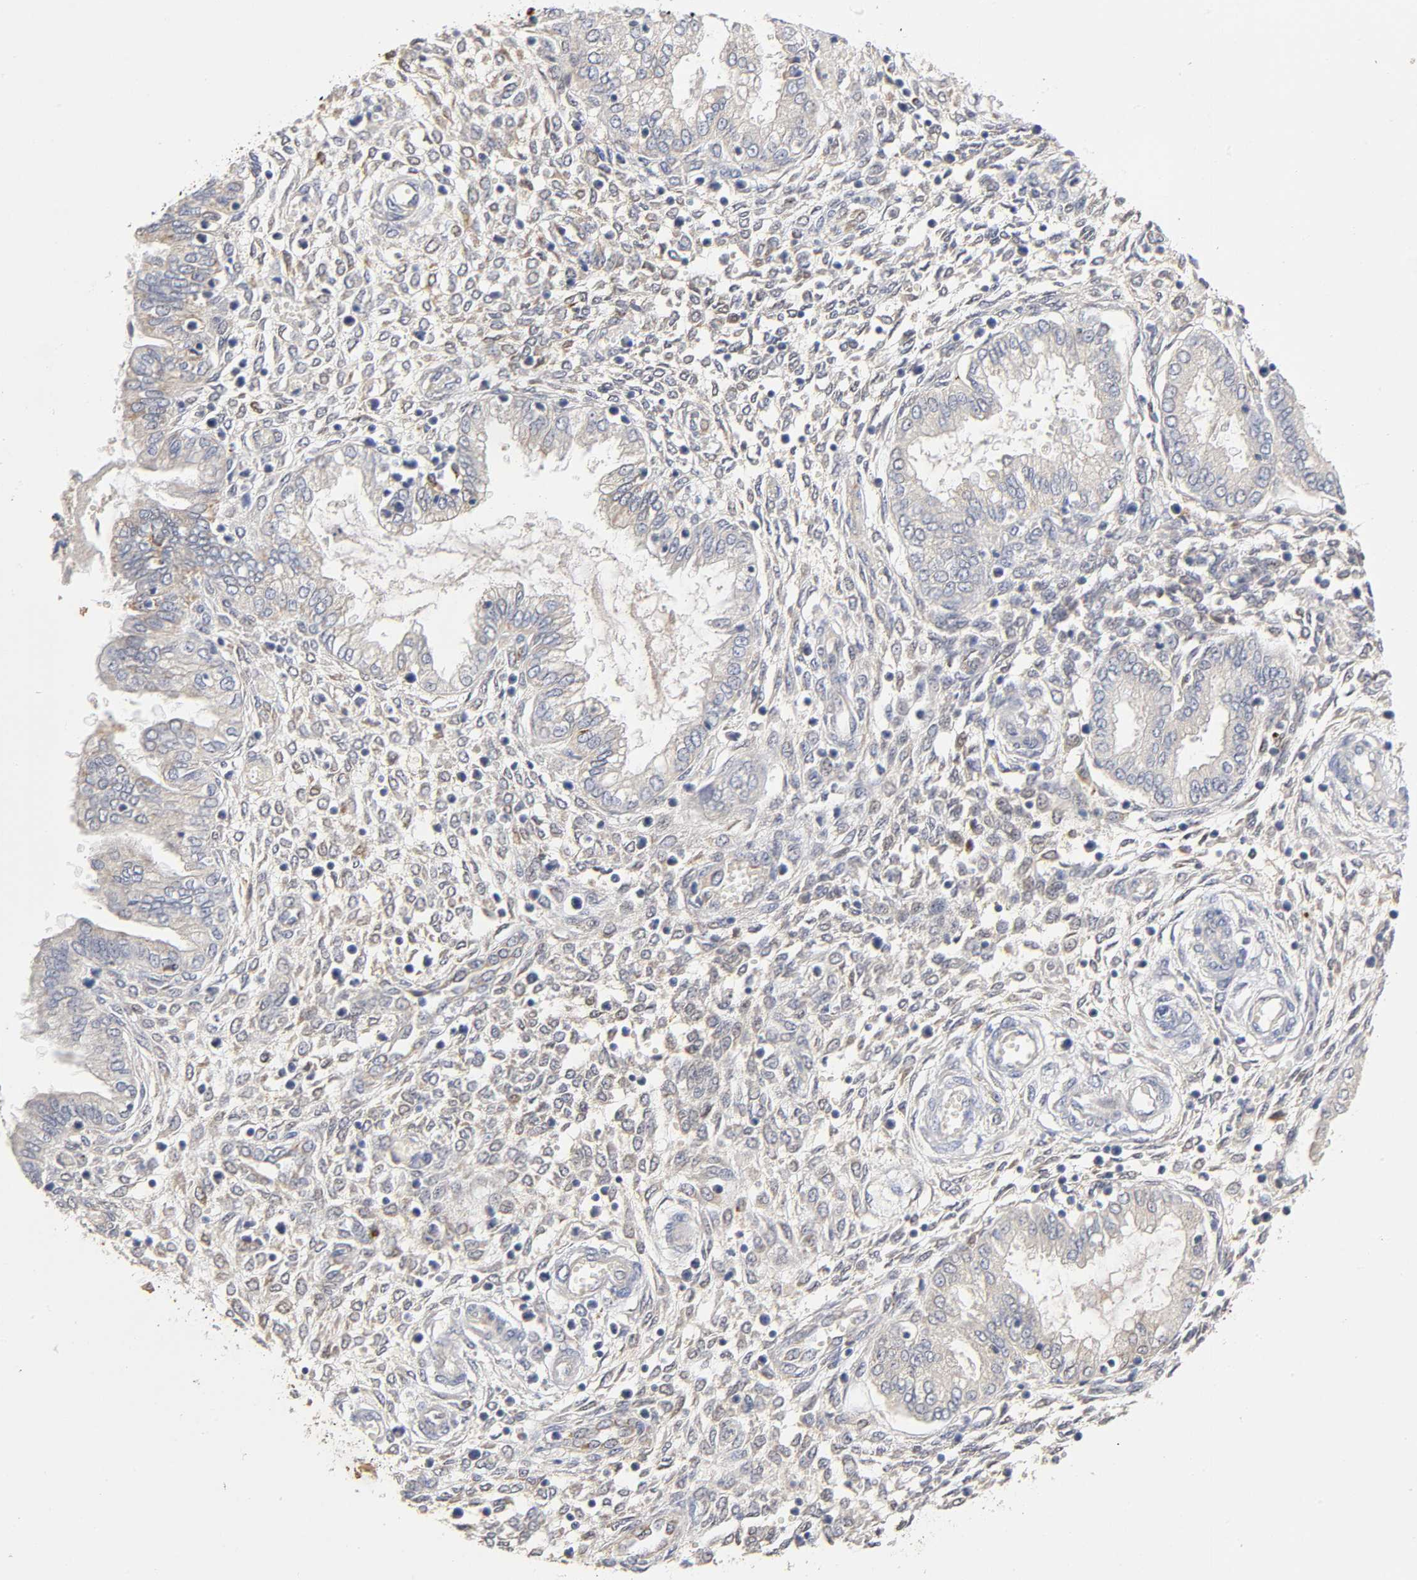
{"staining": {"intensity": "strong", "quantity": "25%-75%", "location": "cytoplasmic/membranous"}, "tissue": "endometrium", "cell_type": "Cells in endometrial stroma", "image_type": "normal", "snomed": [{"axis": "morphology", "description": "Normal tissue, NOS"}, {"axis": "topography", "description": "Endometrium"}], "caption": "A brown stain labels strong cytoplasmic/membranous positivity of a protein in cells in endometrial stroma of normal human endometrium. The protein is shown in brown color, while the nuclei are stained blue.", "gene": "ISG15", "patient": {"sex": "female", "age": 33}}